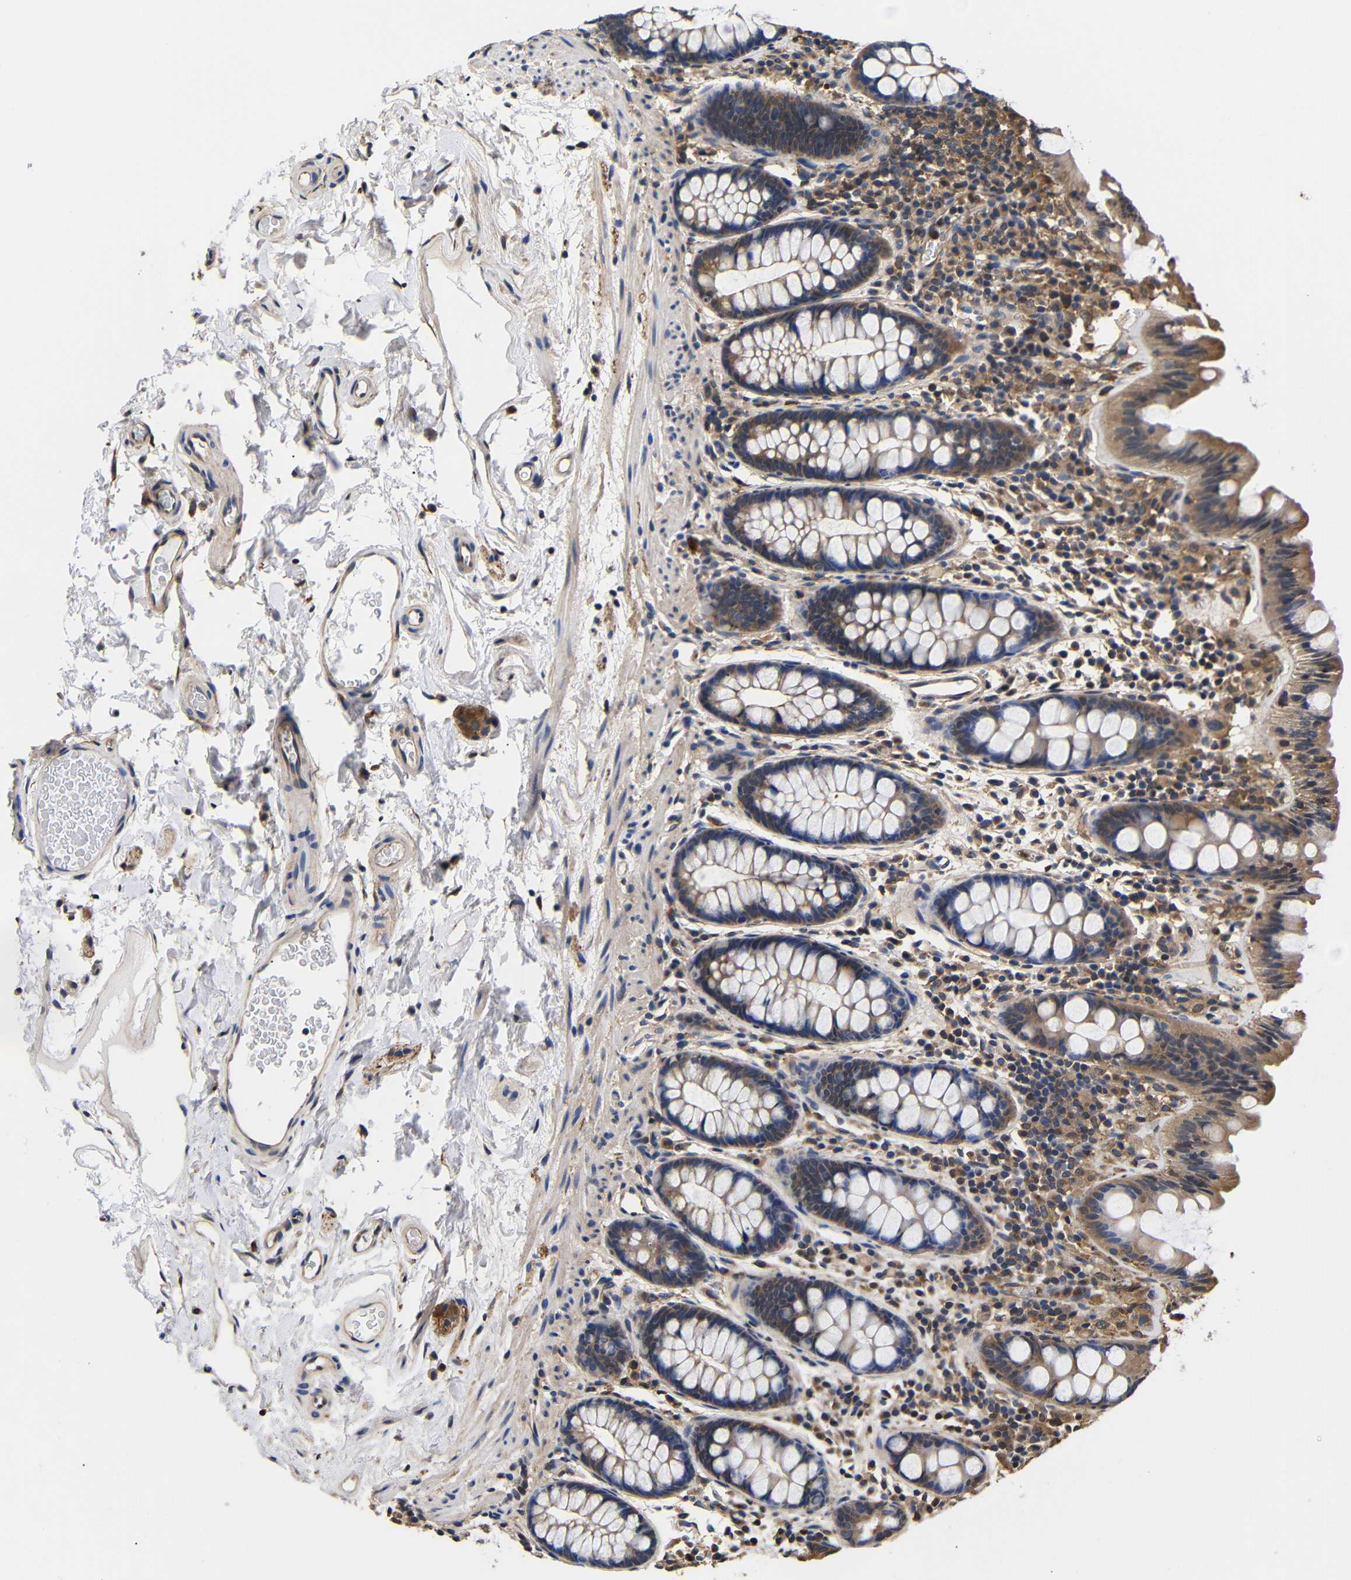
{"staining": {"intensity": "moderate", "quantity": ">75%", "location": "cytoplasmic/membranous"}, "tissue": "colon", "cell_type": "Endothelial cells", "image_type": "normal", "snomed": [{"axis": "morphology", "description": "Normal tissue, NOS"}, {"axis": "topography", "description": "Colon"}], "caption": "Unremarkable colon displays moderate cytoplasmic/membranous expression in about >75% of endothelial cells.", "gene": "LRRCC1", "patient": {"sex": "female", "age": 80}}